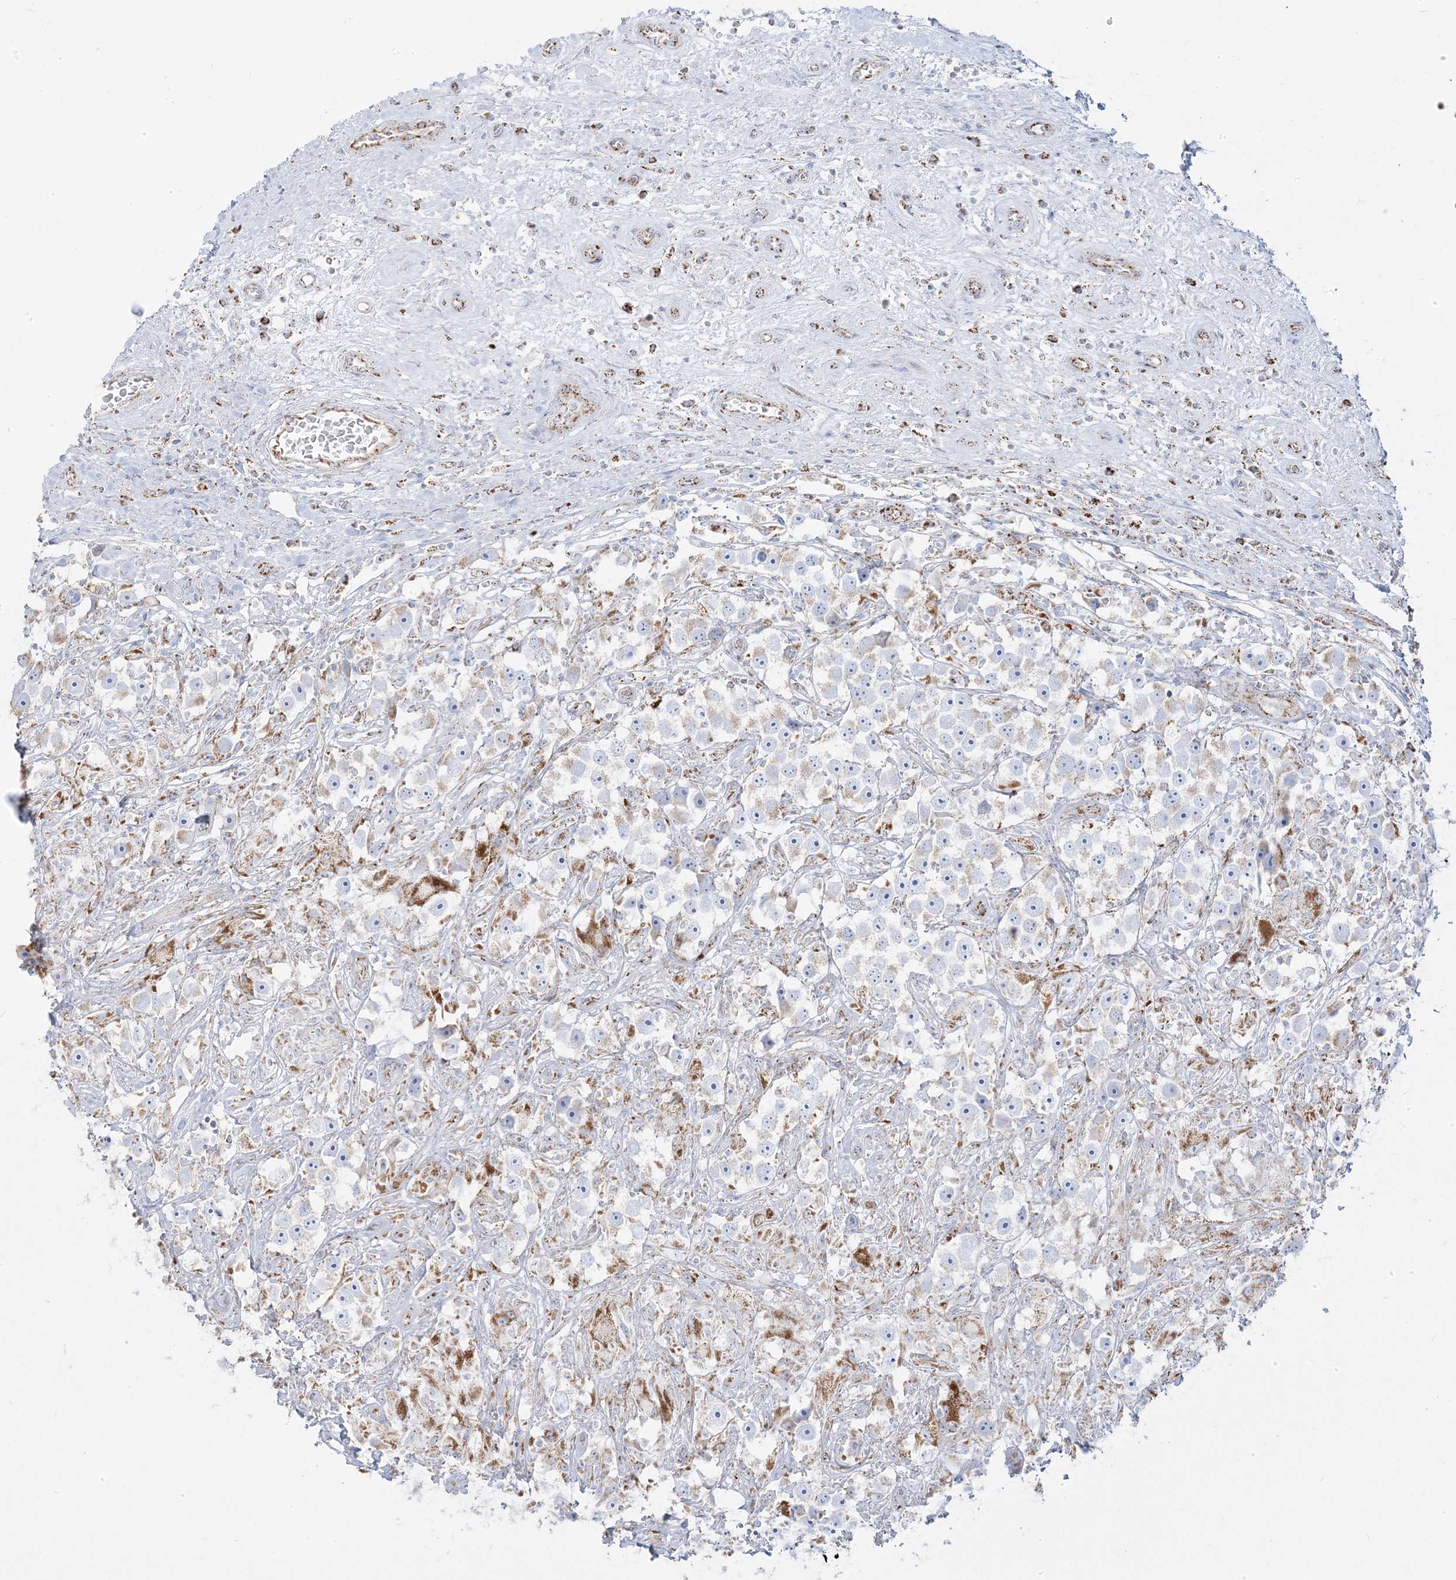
{"staining": {"intensity": "weak", "quantity": "<25%", "location": "cytoplasmic/membranous"}, "tissue": "testis cancer", "cell_type": "Tumor cells", "image_type": "cancer", "snomed": [{"axis": "morphology", "description": "Seminoma, NOS"}, {"axis": "topography", "description": "Testis"}], "caption": "Photomicrograph shows no significant protein positivity in tumor cells of testis cancer (seminoma).", "gene": "PCCB", "patient": {"sex": "male", "age": 49}}